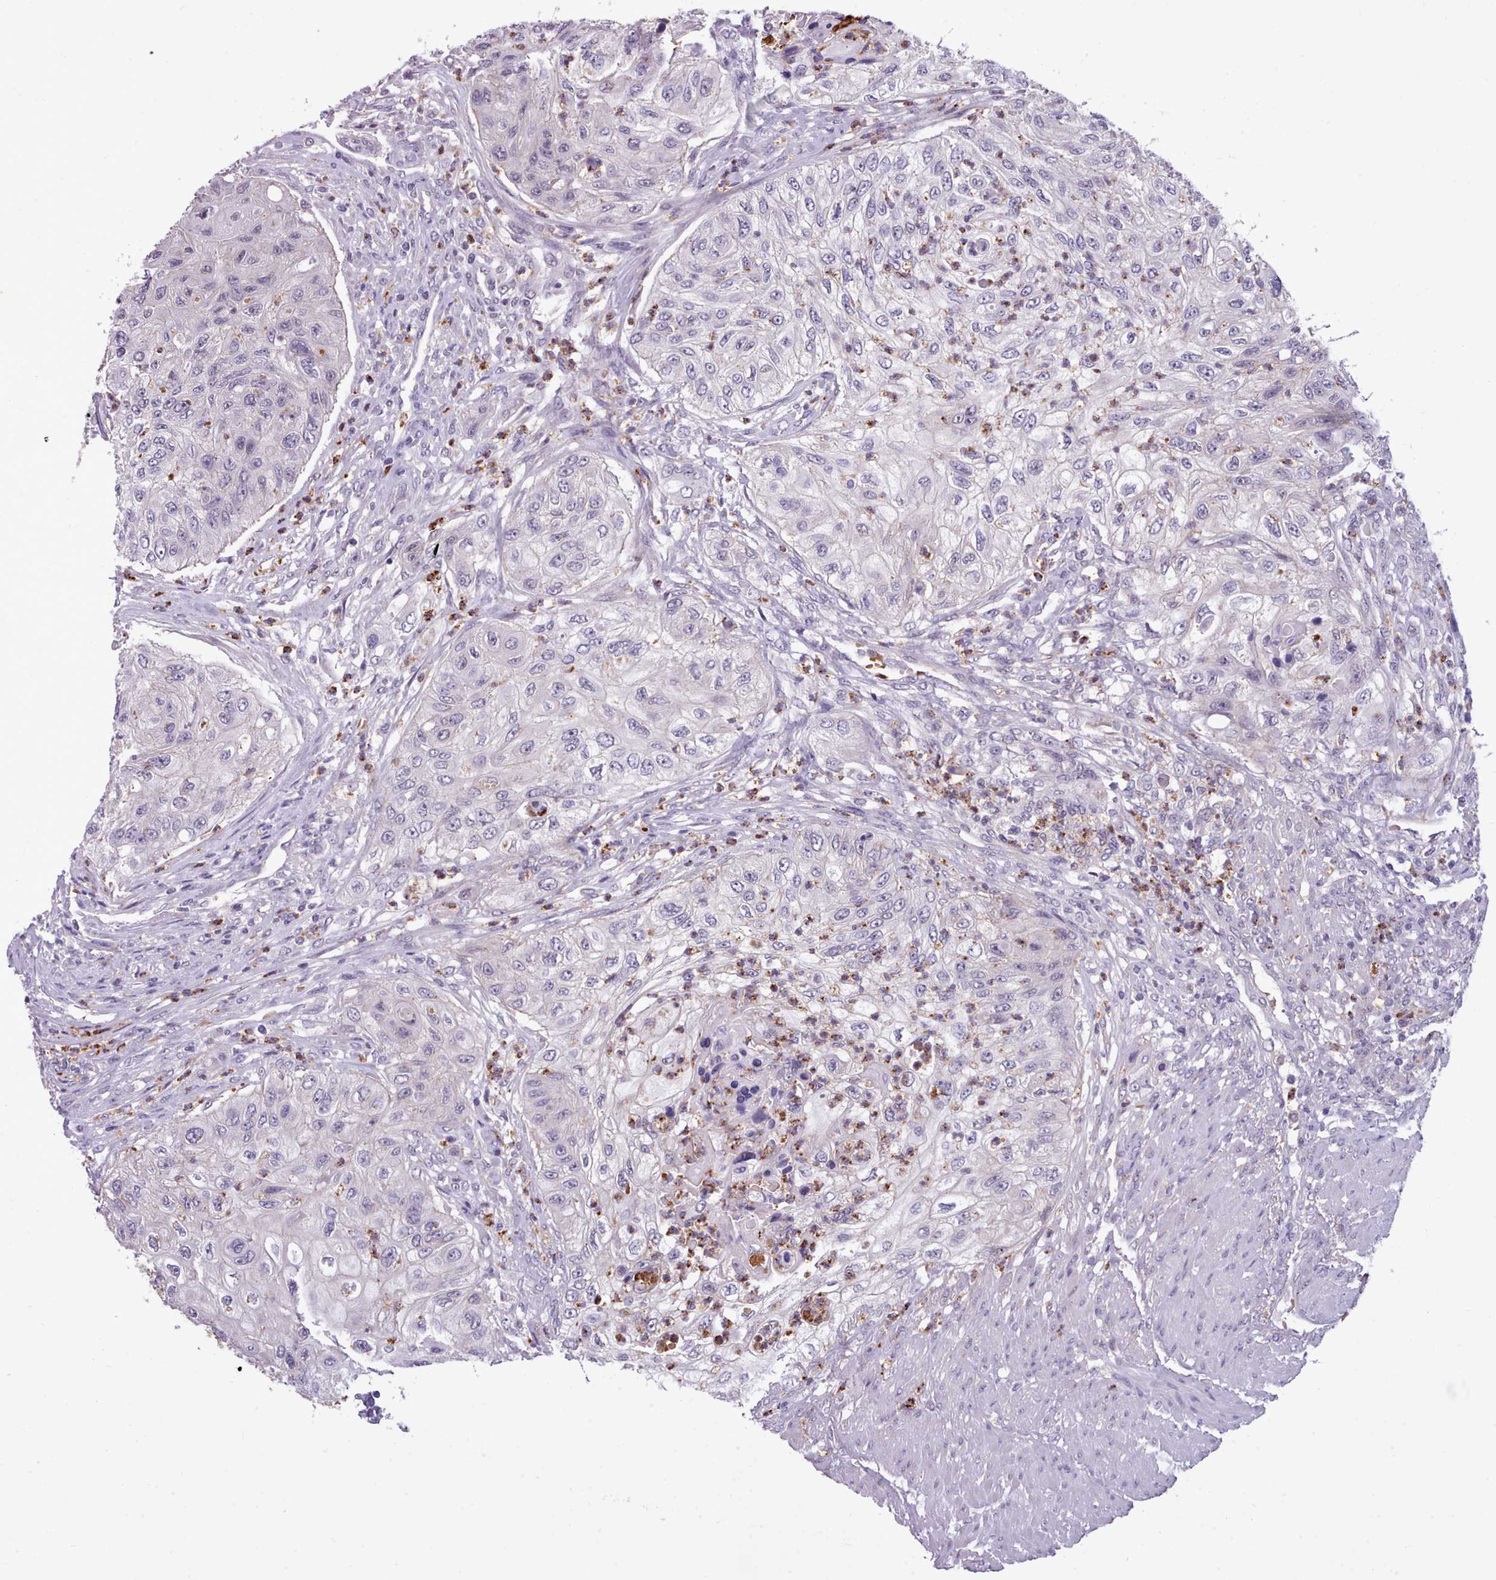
{"staining": {"intensity": "negative", "quantity": "none", "location": "none"}, "tissue": "urothelial cancer", "cell_type": "Tumor cells", "image_type": "cancer", "snomed": [{"axis": "morphology", "description": "Urothelial carcinoma, High grade"}, {"axis": "topography", "description": "Urinary bladder"}], "caption": "Immunohistochemistry of human urothelial carcinoma (high-grade) exhibits no expression in tumor cells.", "gene": "KCTD16", "patient": {"sex": "female", "age": 60}}